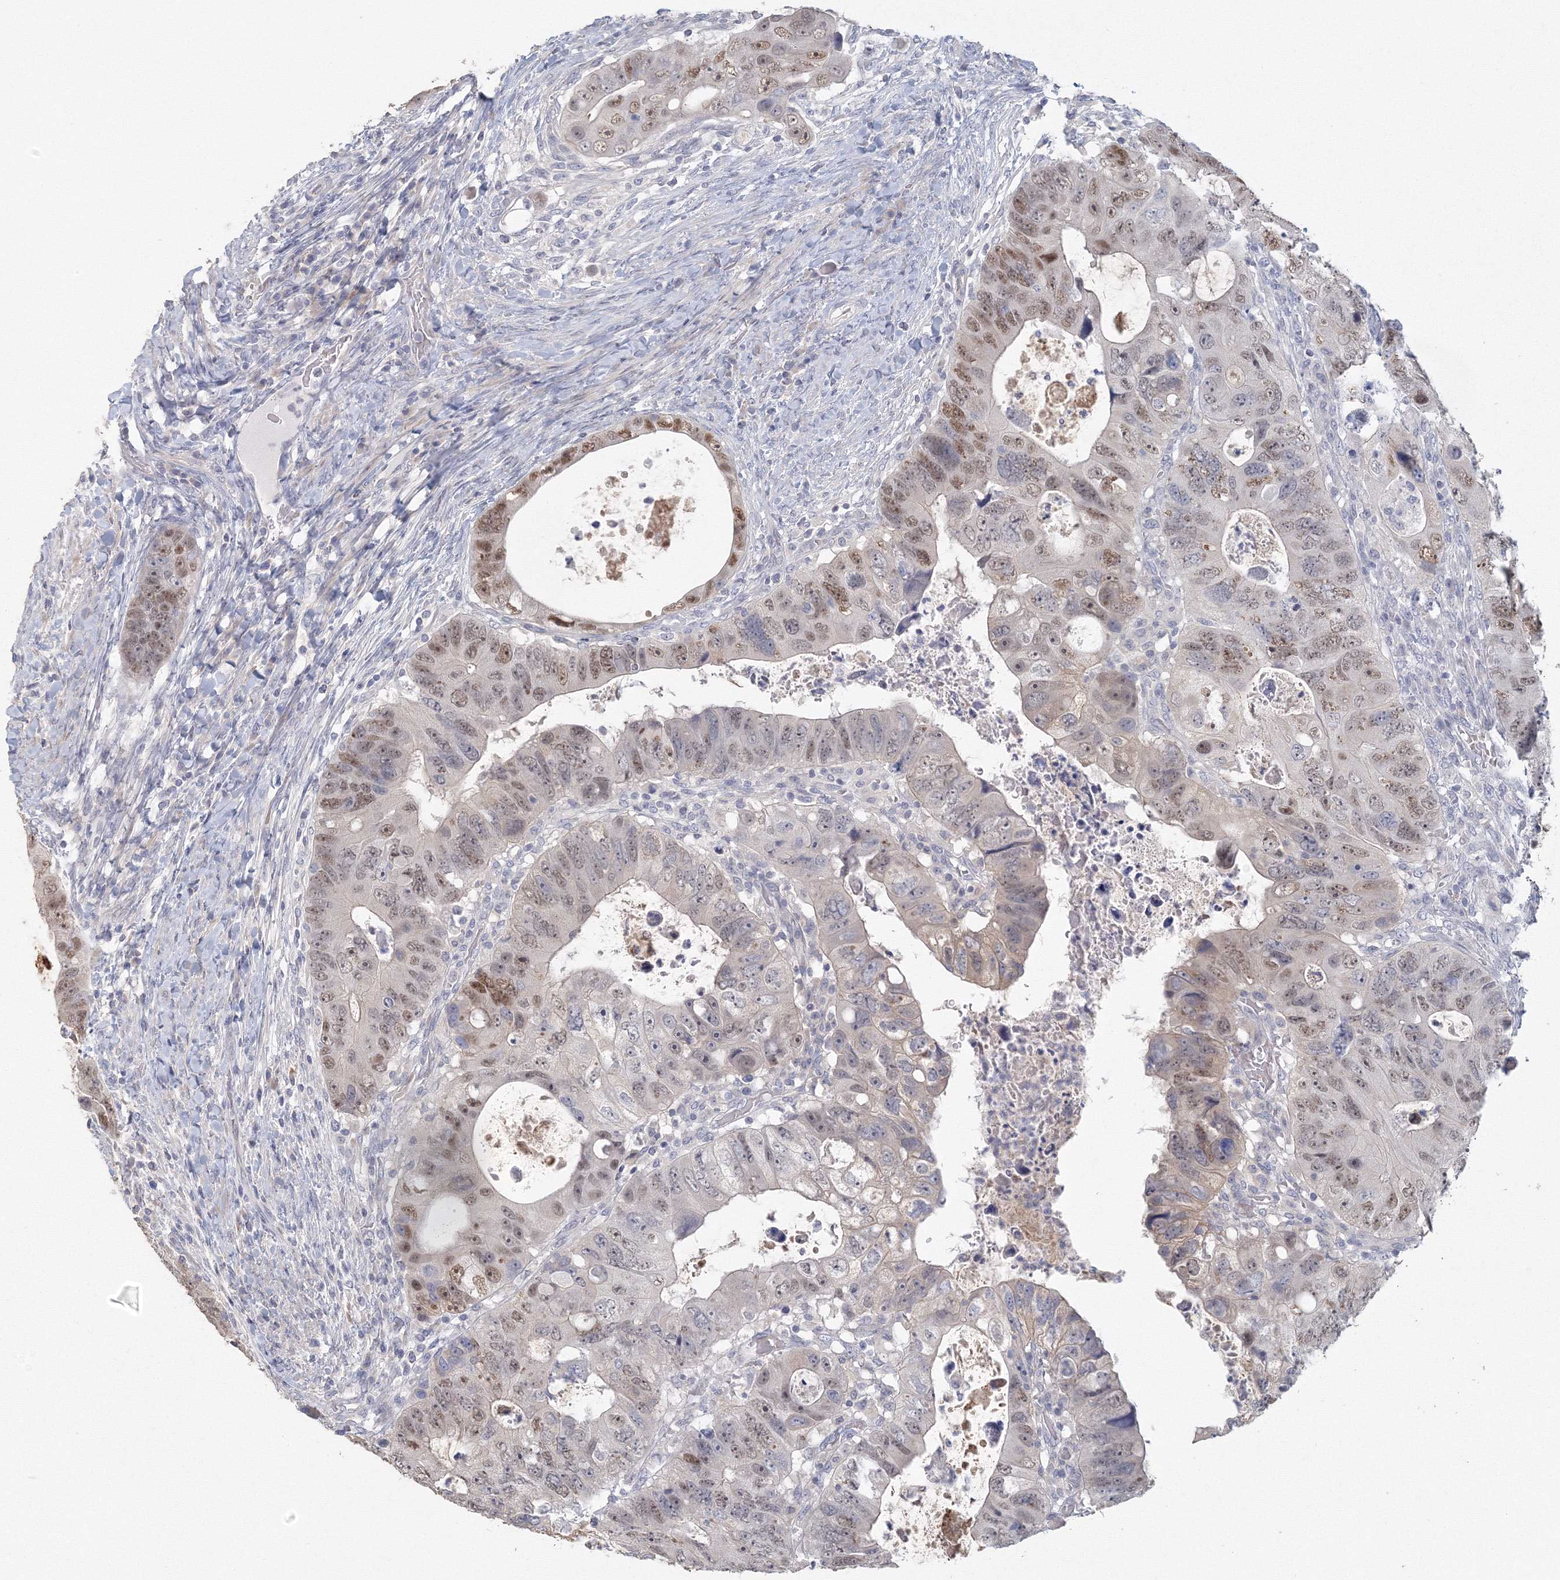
{"staining": {"intensity": "moderate", "quantity": "<25%", "location": "nuclear"}, "tissue": "colorectal cancer", "cell_type": "Tumor cells", "image_type": "cancer", "snomed": [{"axis": "morphology", "description": "Adenocarcinoma, NOS"}, {"axis": "topography", "description": "Rectum"}], "caption": "DAB (3,3'-diaminobenzidine) immunohistochemical staining of human adenocarcinoma (colorectal) demonstrates moderate nuclear protein positivity in about <25% of tumor cells. Nuclei are stained in blue.", "gene": "TACC2", "patient": {"sex": "male", "age": 59}}